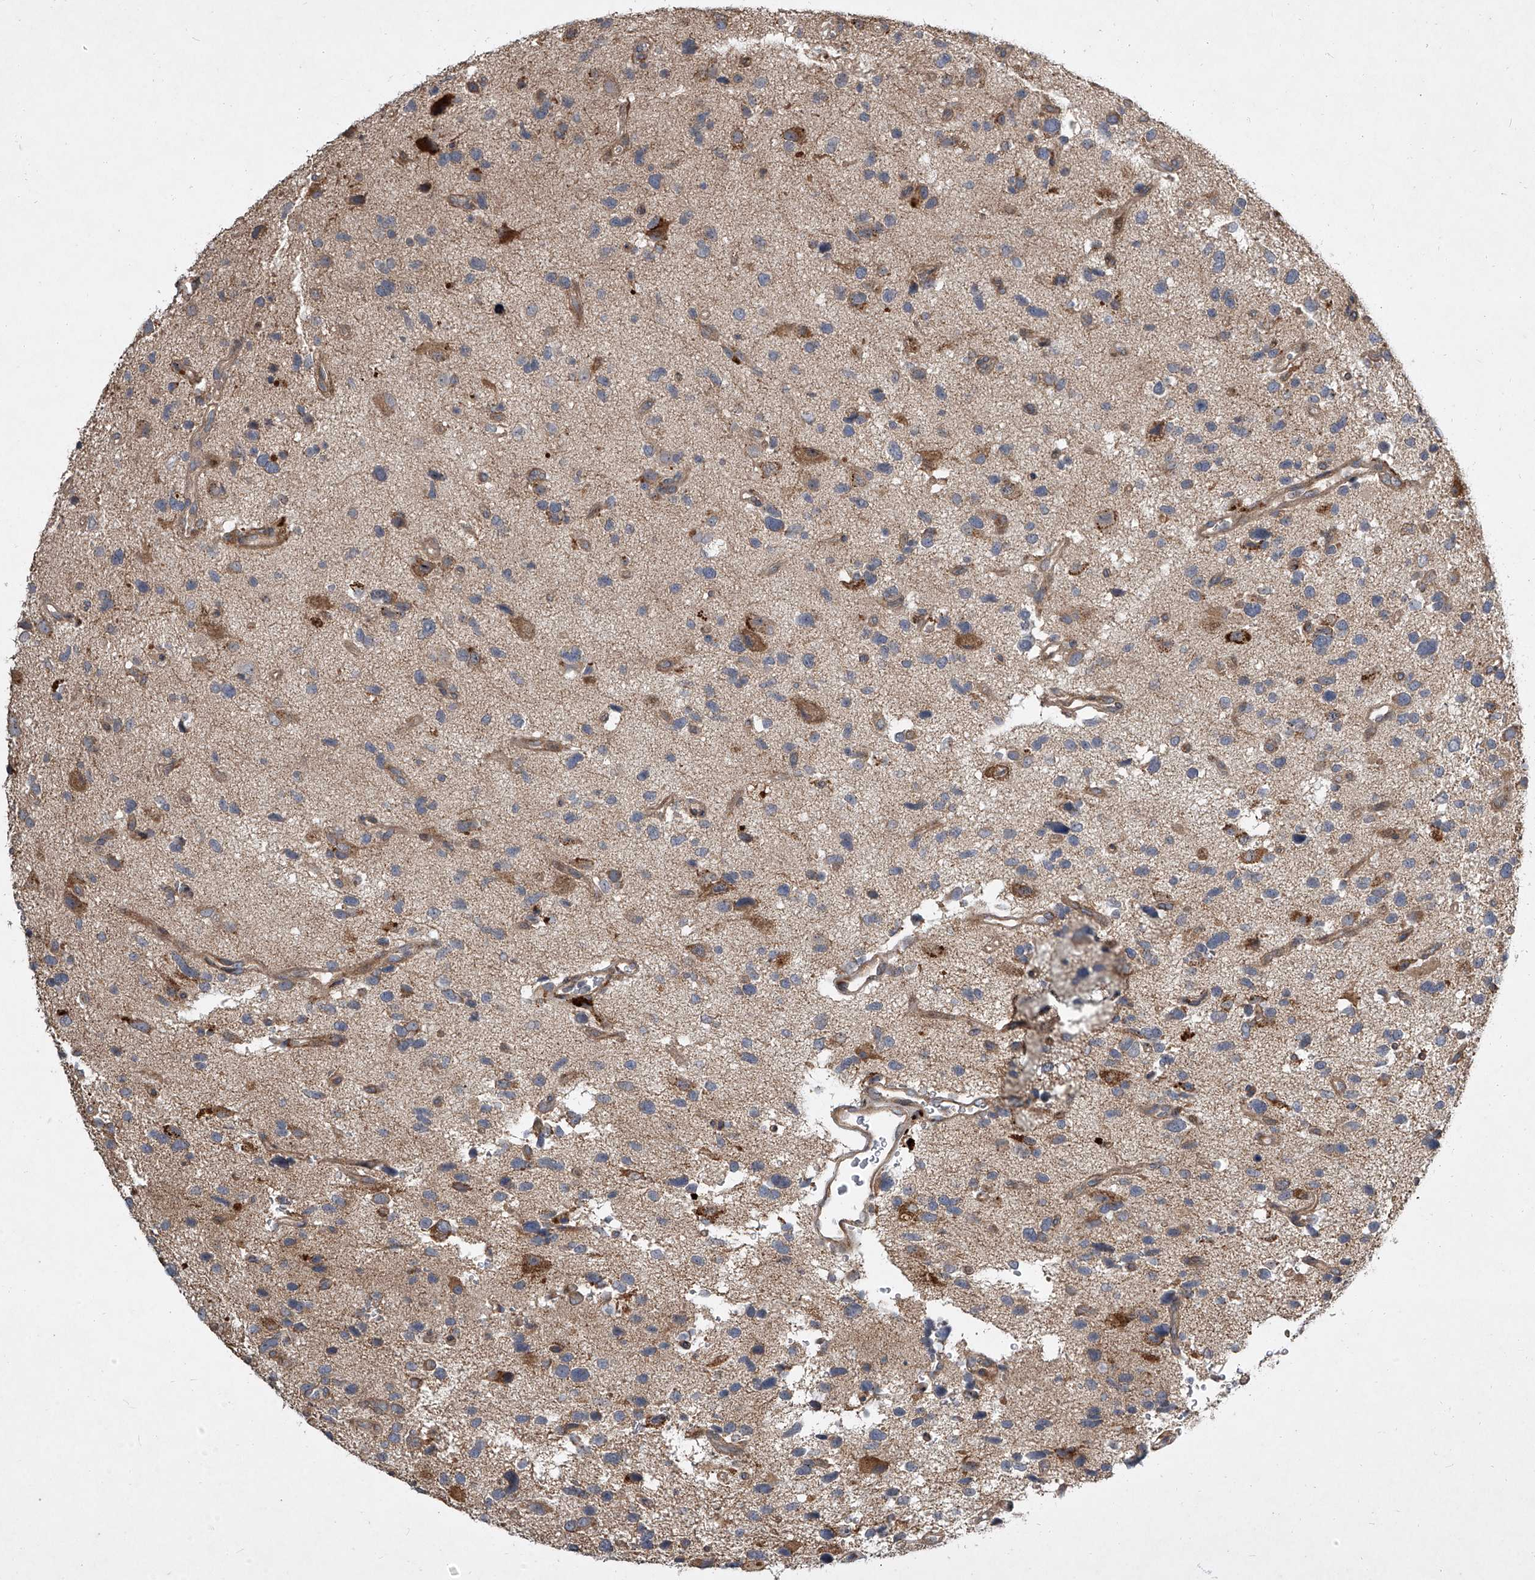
{"staining": {"intensity": "moderate", "quantity": "25%-75%", "location": "cytoplasmic/membranous"}, "tissue": "glioma", "cell_type": "Tumor cells", "image_type": "cancer", "snomed": [{"axis": "morphology", "description": "Glioma, malignant, High grade"}, {"axis": "topography", "description": "Brain"}], "caption": "The photomicrograph exhibits a brown stain indicating the presence of a protein in the cytoplasmic/membranous of tumor cells in high-grade glioma (malignant).", "gene": "EVA1C", "patient": {"sex": "male", "age": 33}}